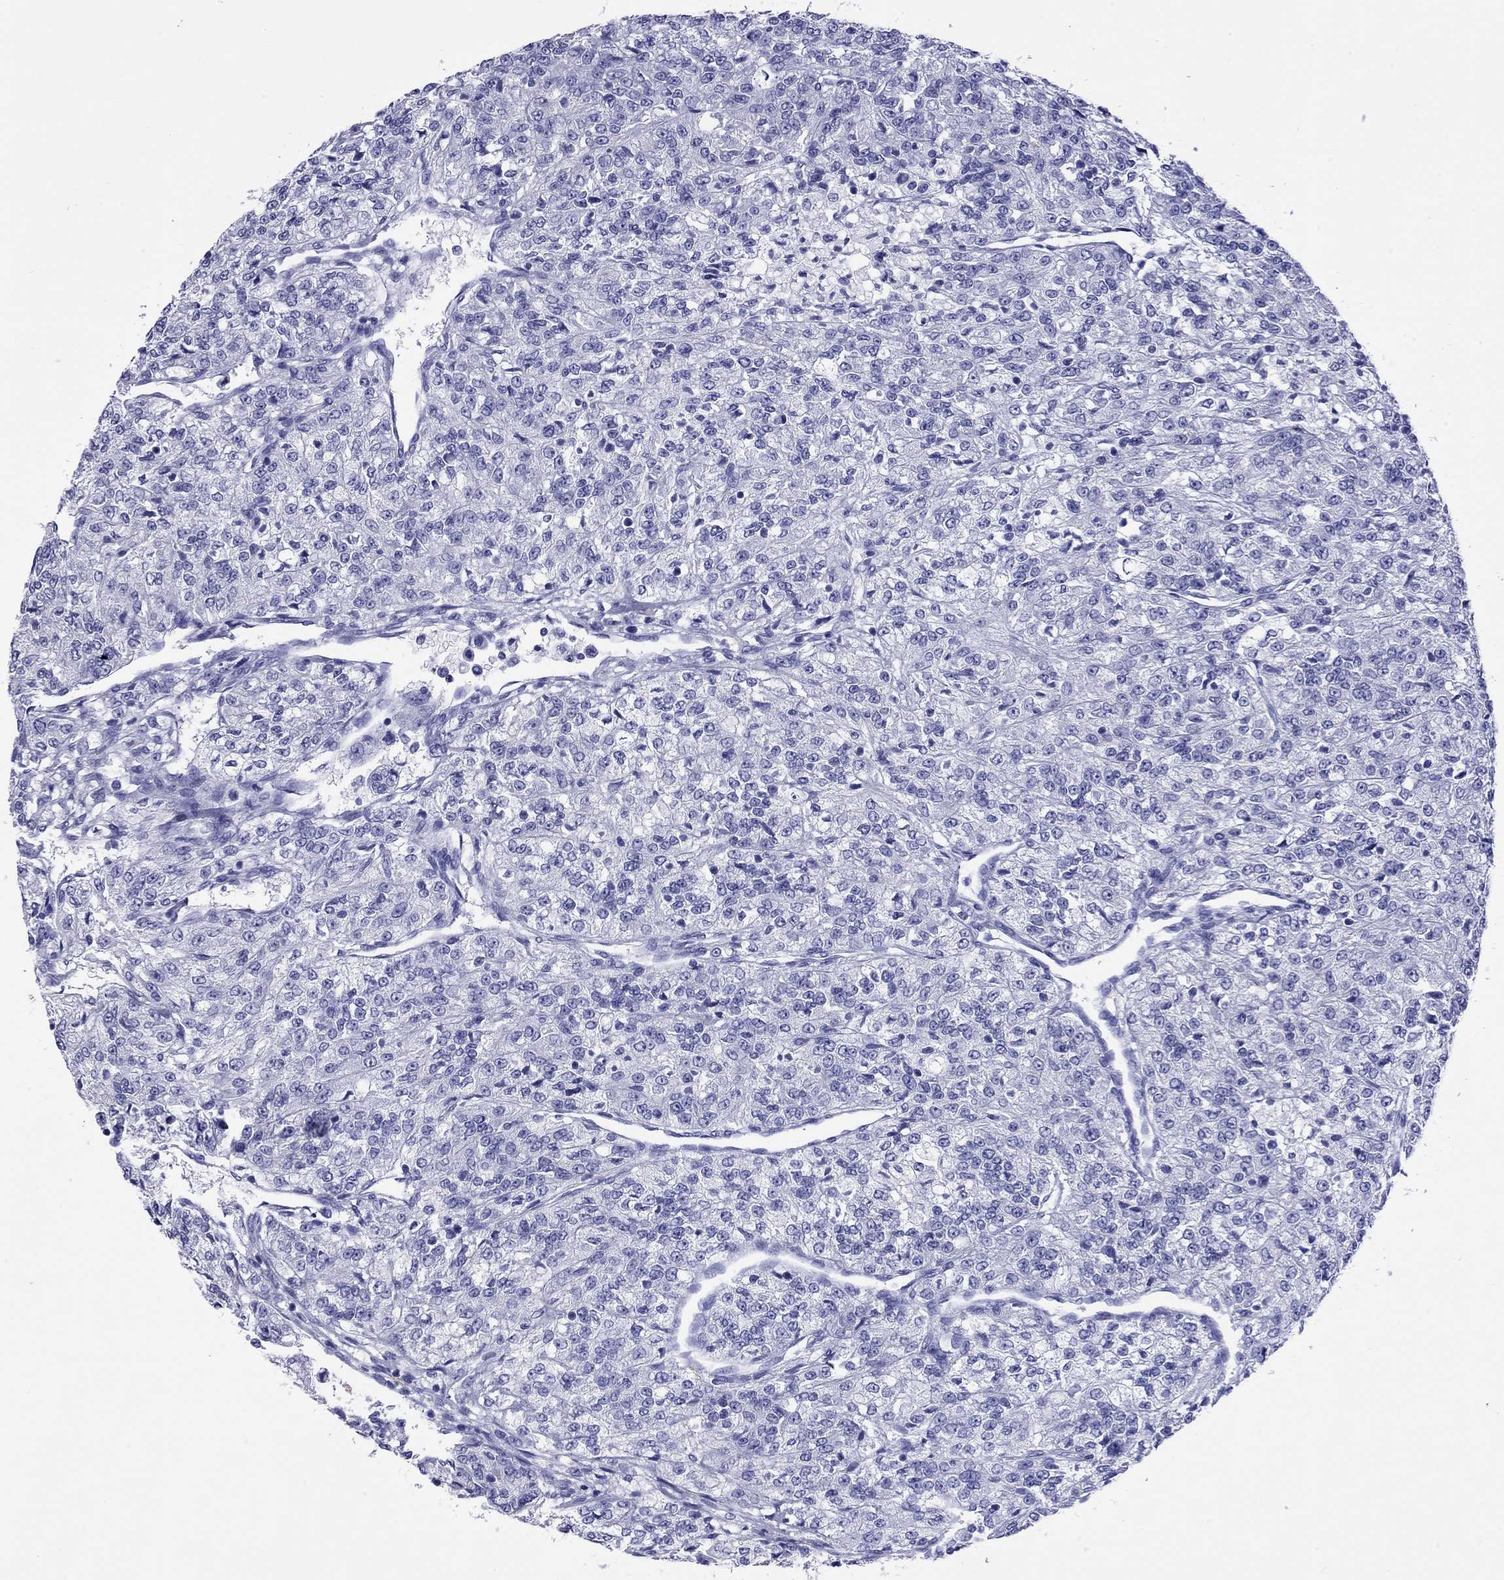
{"staining": {"intensity": "negative", "quantity": "none", "location": "none"}, "tissue": "renal cancer", "cell_type": "Tumor cells", "image_type": "cancer", "snomed": [{"axis": "morphology", "description": "Adenocarcinoma, NOS"}, {"axis": "topography", "description": "Kidney"}], "caption": "Protein analysis of renal adenocarcinoma displays no significant expression in tumor cells.", "gene": "FIGLA", "patient": {"sex": "female", "age": 63}}